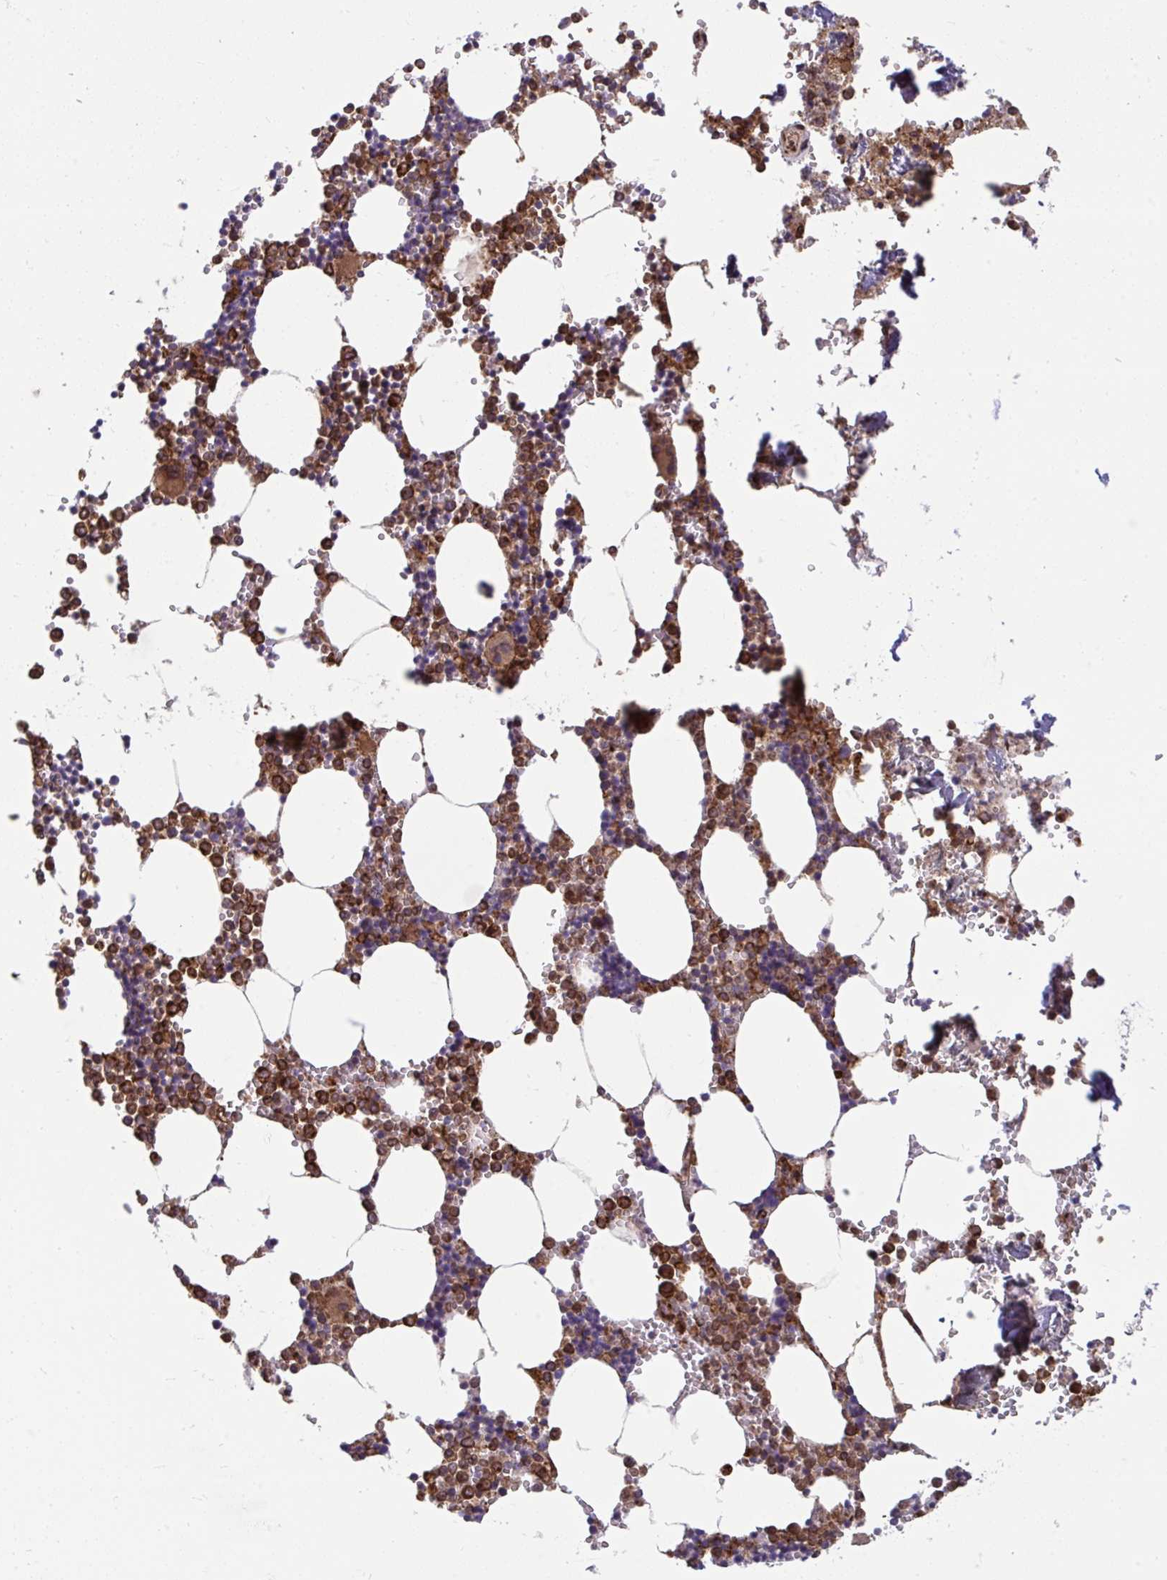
{"staining": {"intensity": "strong", "quantity": ">75%", "location": "cytoplasmic/membranous"}, "tissue": "bone marrow", "cell_type": "Hematopoietic cells", "image_type": "normal", "snomed": [{"axis": "morphology", "description": "Normal tissue, NOS"}, {"axis": "topography", "description": "Bone marrow"}], "caption": "The immunohistochemical stain highlights strong cytoplasmic/membranous positivity in hematopoietic cells of benign bone marrow. (DAB (3,3'-diaminobenzidine) IHC, brown staining for protein, blue staining for nuclei).", "gene": "STIM2", "patient": {"sex": "male", "age": 54}}